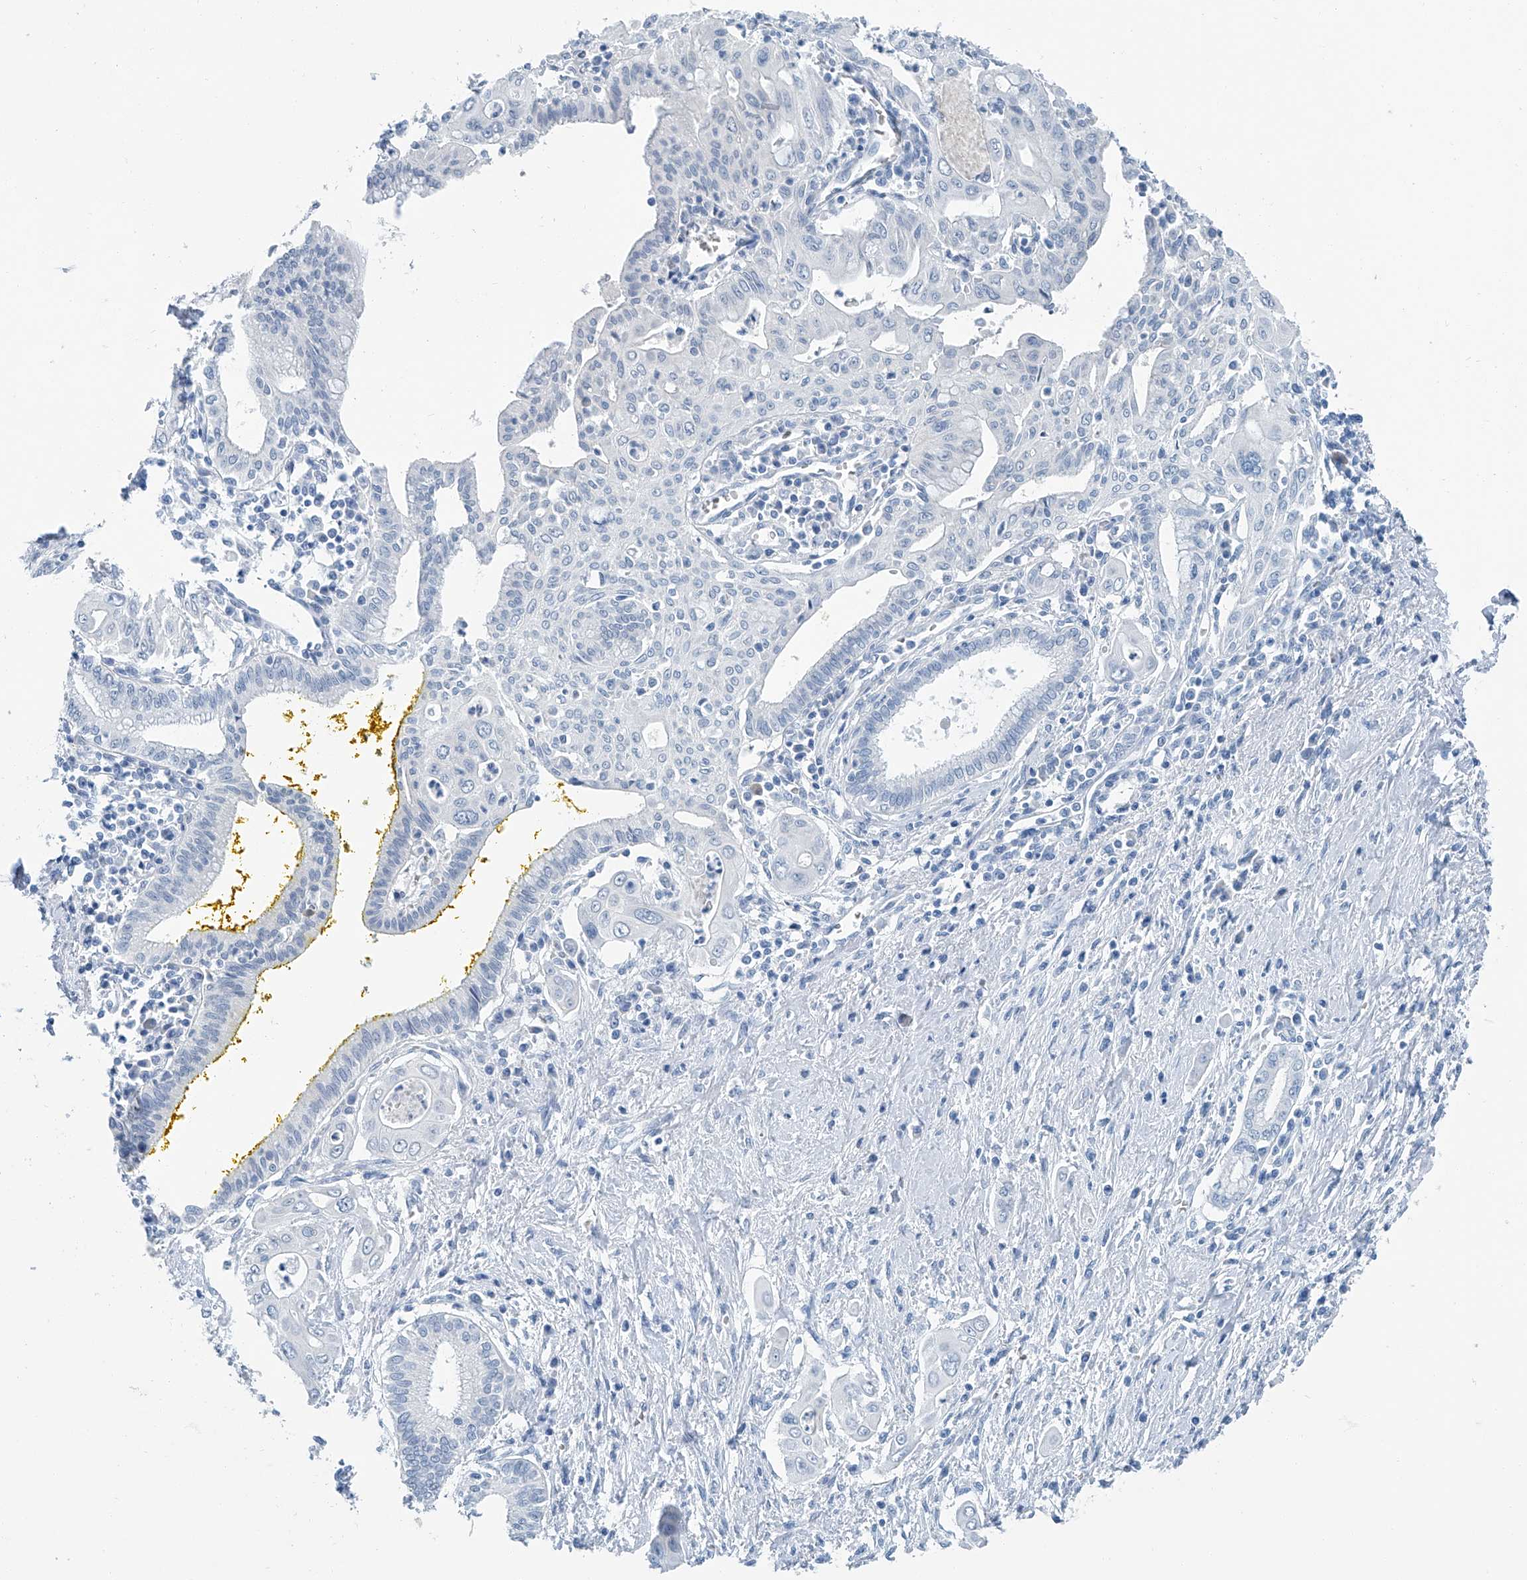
{"staining": {"intensity": "negative", "quantity": "none", "location": "none"}, "tissue": "pancreatic cancer", "cell_type": "Tumor cells", "image_type": "cancer", "snomed": [{"axis": "morphology", "description": "Adenocarcinoma, NOS"}, {"axis": "topography", "description": "Pancreas"}], "caption": "Tumor cells are negative for brown protein staining in adenocarcinoma (pancreatic).", "gene": "CYP2A7", "patient": {"sex": "male", "age": 58}}